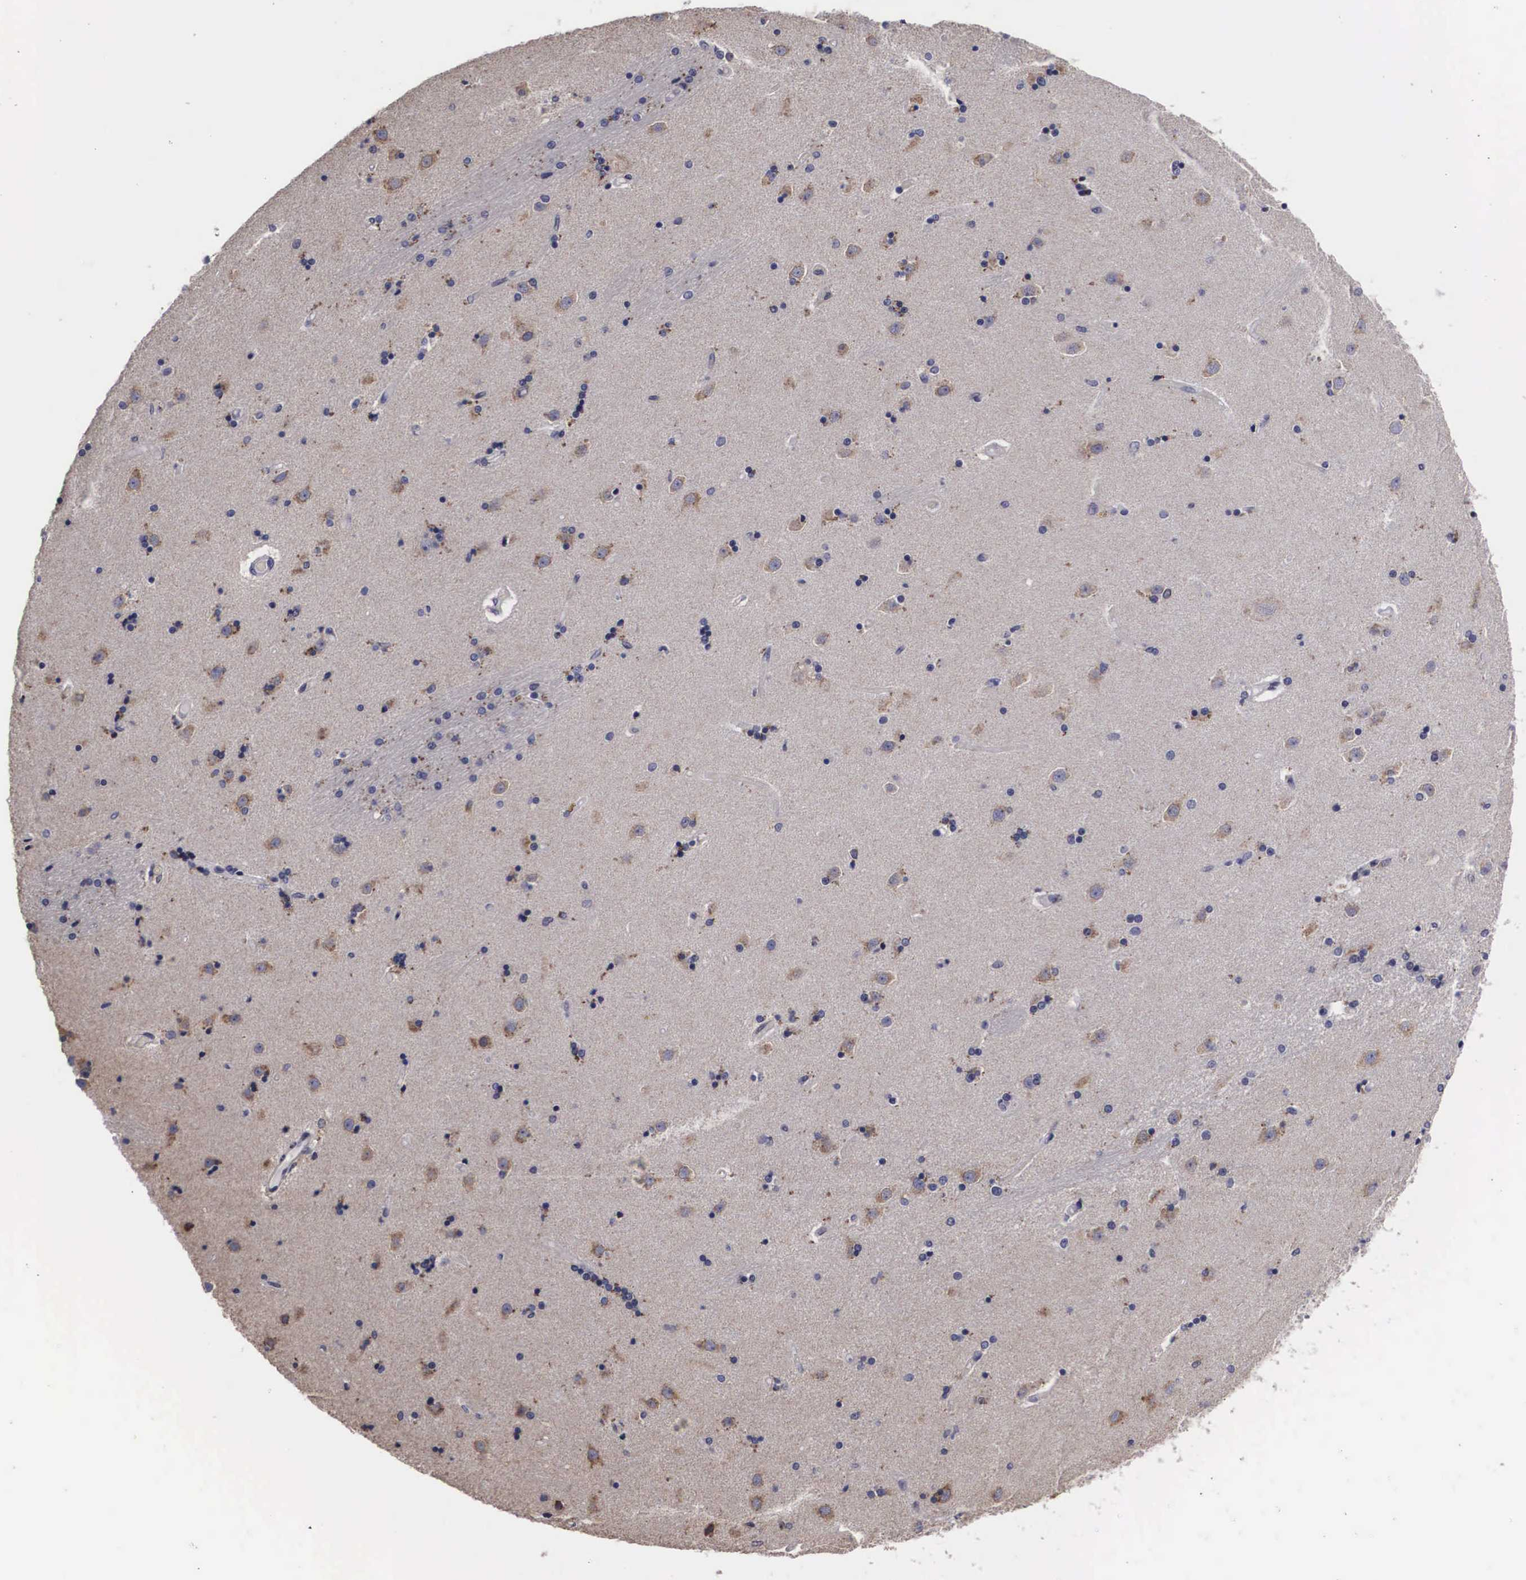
{"staining": {"intensity": "negative", "quantity": "none", "location": "none"}, "tissue": "caudate", "cell_type": "Glial cells", "image_type": "normal", "snomed": [{"axis": "morphology", "description": "Normal tissue, NOS"}, {"axis": "topography", "description": "Lateral ventricle wall"}], "caption": "Immunohistochemistry photomicrograph of benign caudate stained for a protein (brown), which exhibits no expression in glial cells. (Stains: DAB IHC with hematoxylin counter stain, Microscopy: brightfield microscopy at high magnification).", "gene": "CRELD2", "patient": {"sex": "female", "age": 54}}